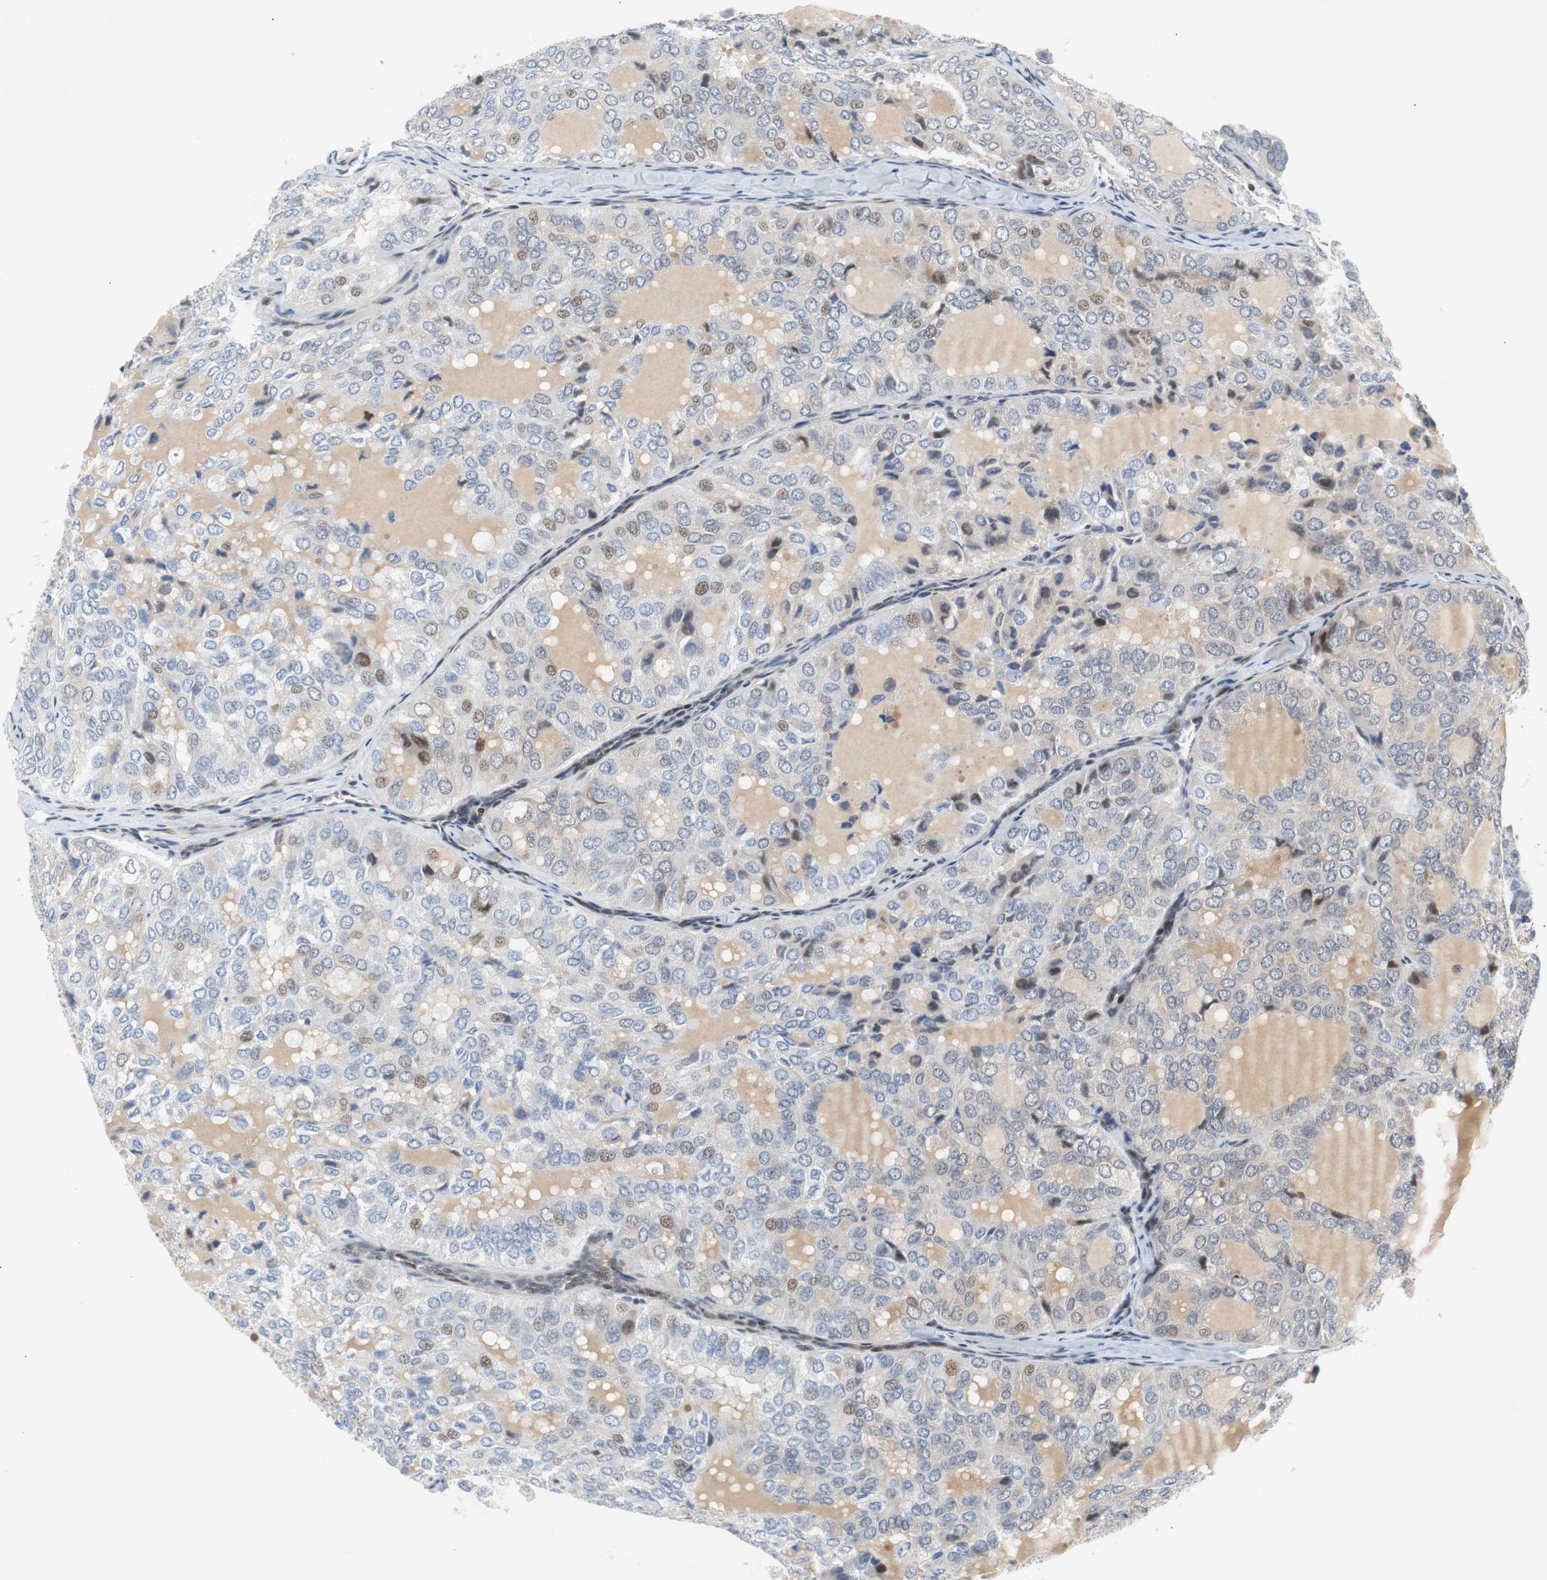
{"staining": {"intensity": "weak", "quantity": "<25%", "location": "nuclear"}, "tissue": "thyroid cancer", "cell_type": "Tumor cells", "image_type": "cancer", "snomed": [{"axis": "morphology", "description": "Follicular adenoma carcinoma, NOS"}, {"axis": "topography", "description": "Thyroid gland"}], "caption": "A high-resolution histopathology image shows immunohistochemistry staining of thyroid follicular adenoma carcinoma, which demonstrates no significant expression in tumor cells.", "gene": "MAP2K4", "patient": {"sex": "male", "age": 75}}